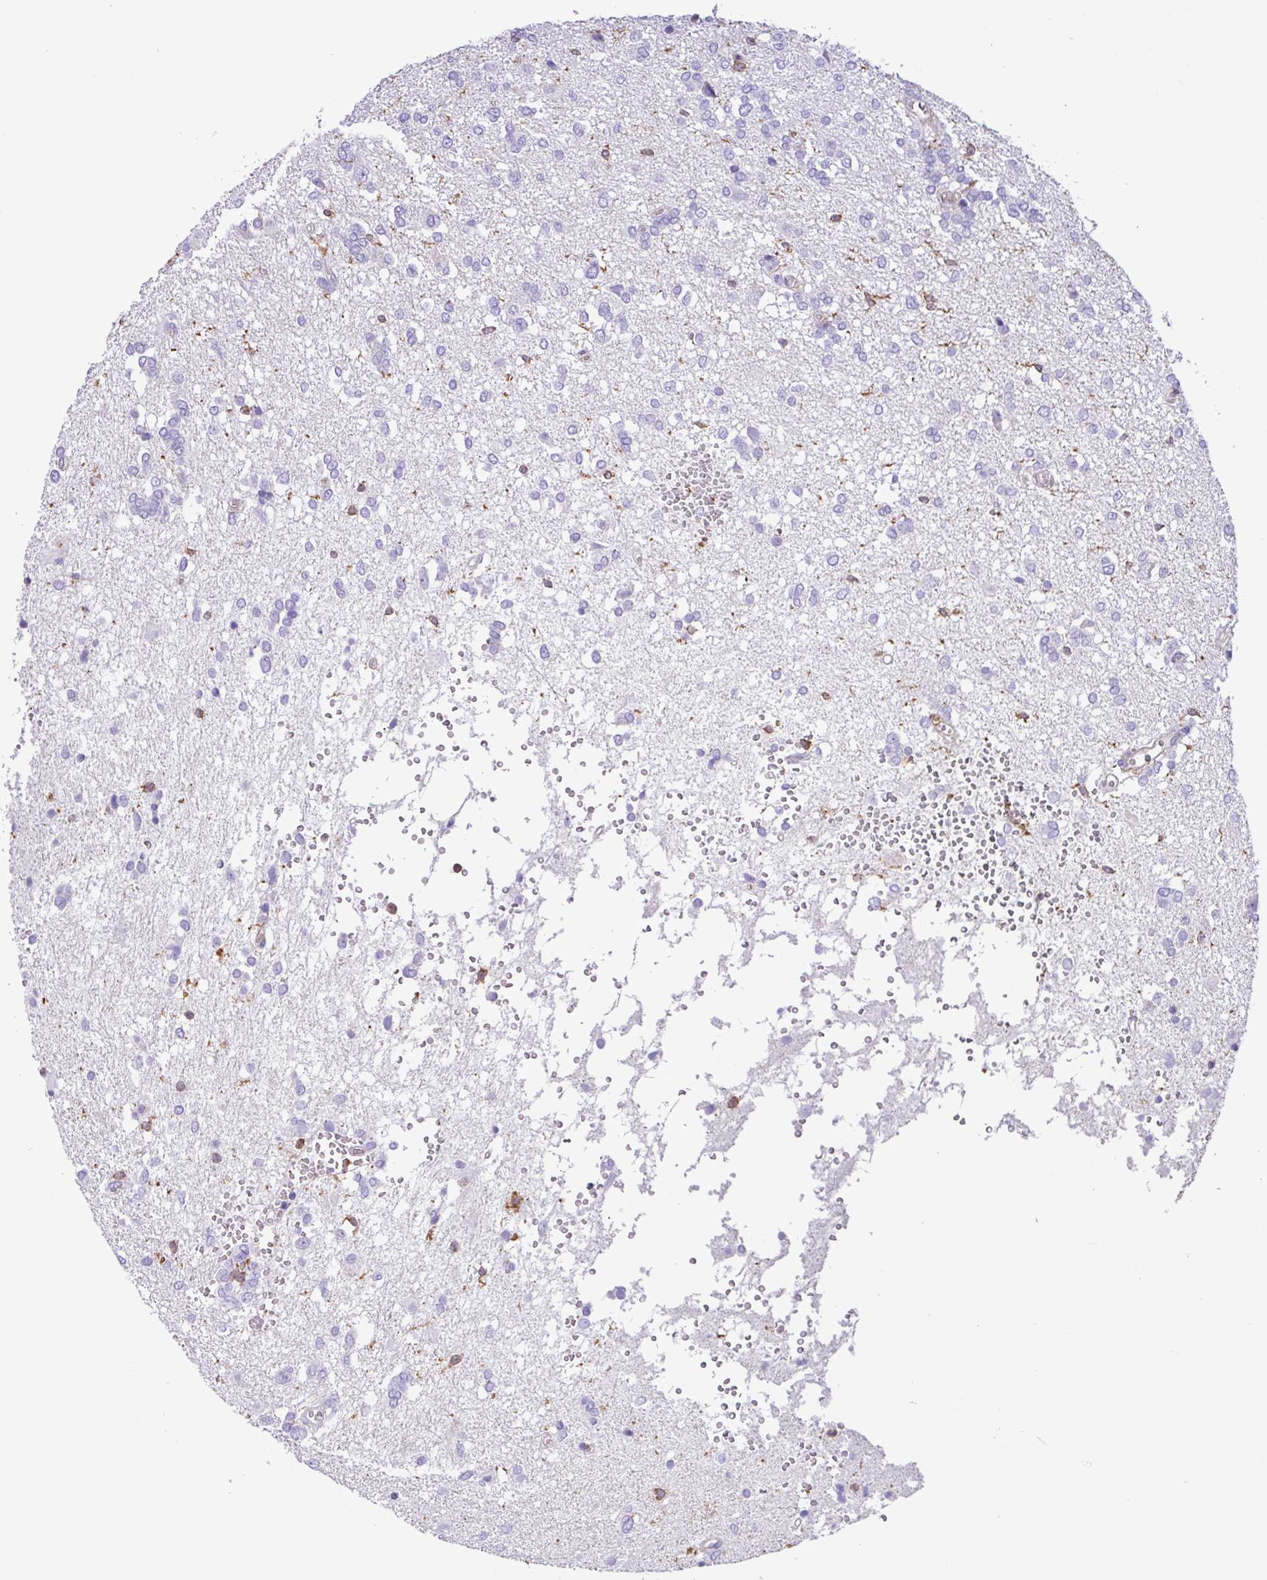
{"staining": {"intensity": "negative", "quantity": "none", "location": "none"}, "tissue": "glioma", "cell_type": "Tumor cells", "image_type": "cancer", "snomed": [{"axis": "morphology", "description": "Glioma, malignant, High grade"}, {"axis": "topography", "description": "Brain"}], "caption": "Immunohistochemistry (IHC) of human glioma demonstrates no expression in tumor cells.", "gene": "PPP1R18", "patient": {"sex": "female", "age": 59}}